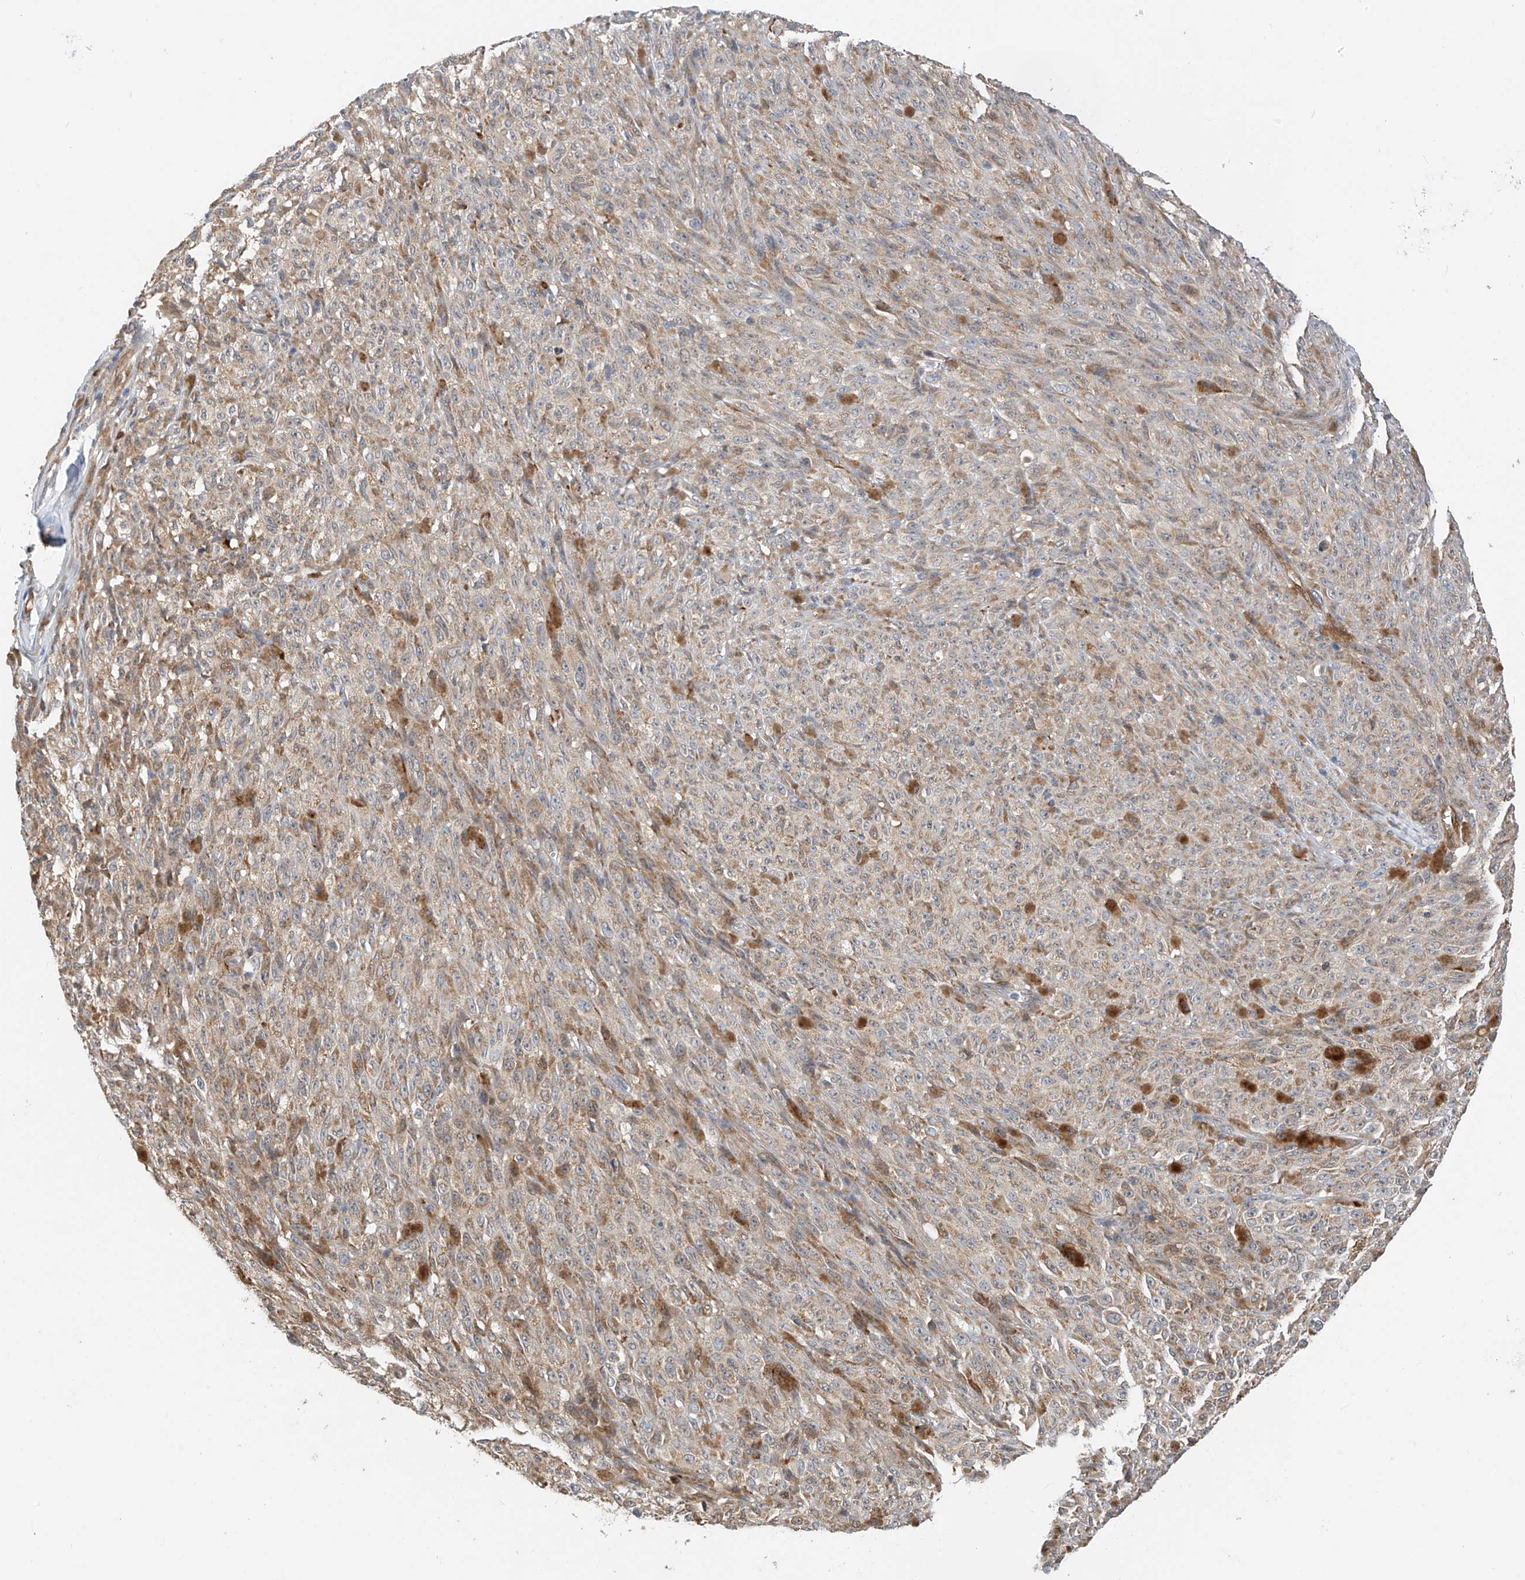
{"staining": {"intensity": "moderate", "quantity": "25%-75%", "location": "cytoplasmic/membranous"}, "tissue": "melanoma", "cell_type": "Tumor cells", "image_type": "cancer", "snomed": [{"axis": "morphology", "description": "Malignant melanoma, NOS"}, {"axis": "topography", "description": "Skin"}], "caption": "Immunohistochemical staining of human melanoma exhibits medium levels of moderate cytoplasmic/membranous staining in approximately 25%-75% of tumor cells.", "gene": "PPA2", "patient": {"sex": "female", "age": 82}}